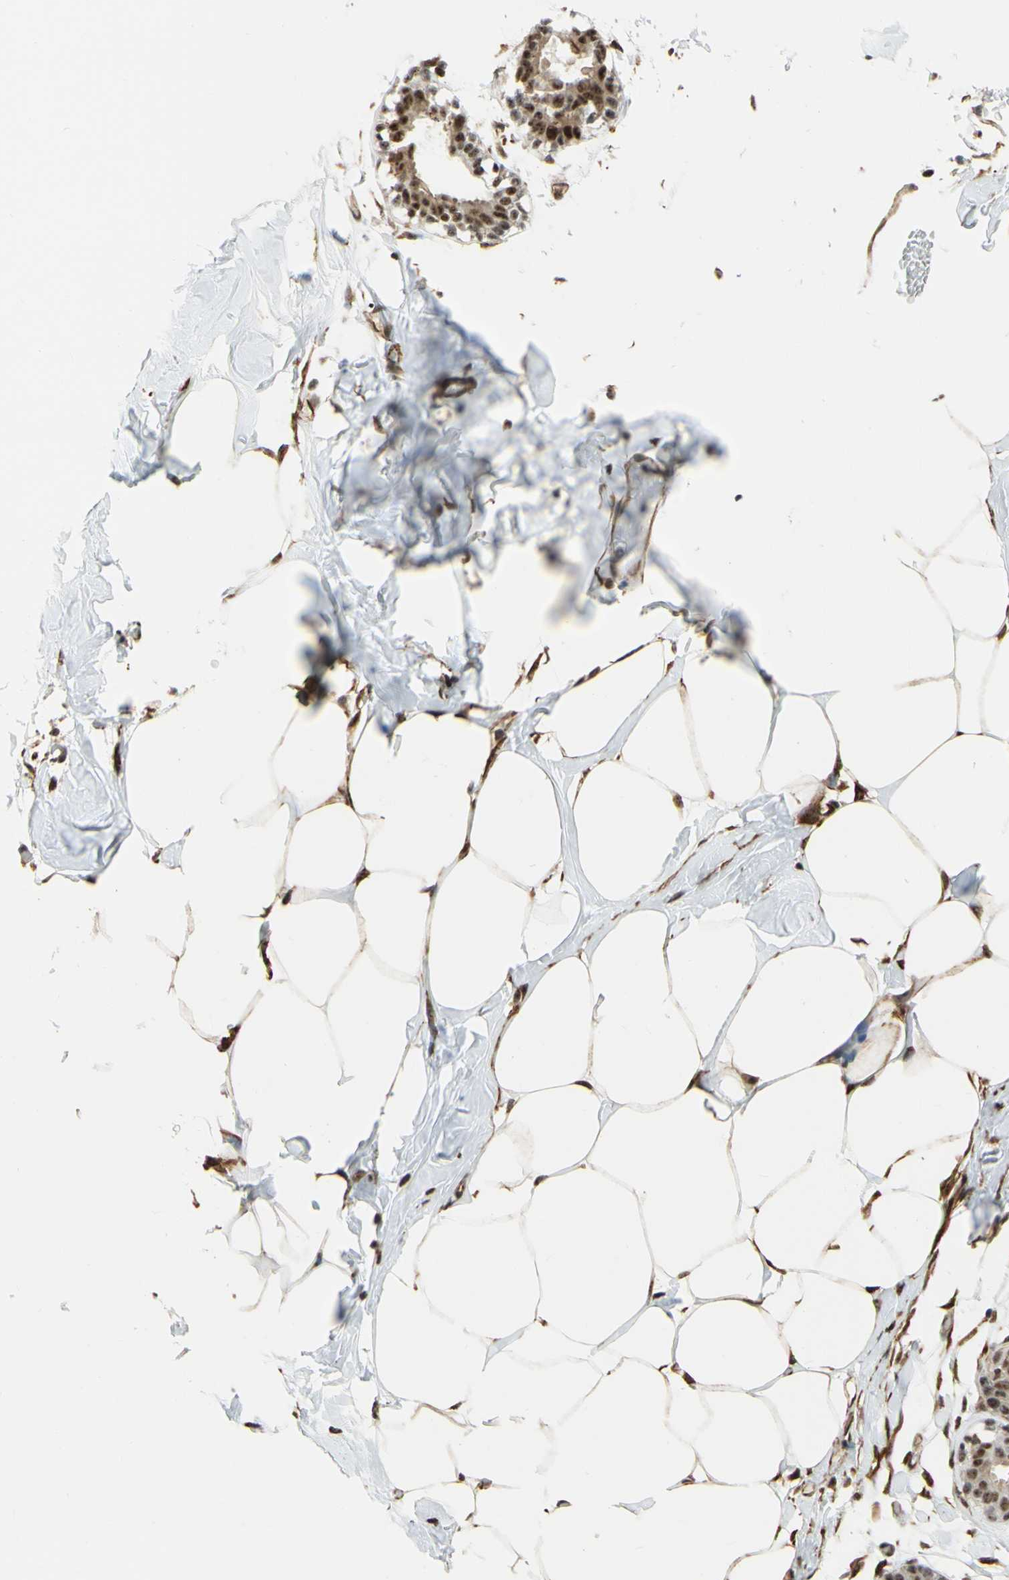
{"staining": {"intensity": "moderate", "quantity": ">75%", "location": "cytoplasmic/membranous,nuclear"}, "tissue": "adipose tissue", "cell_type": "Adipocytes", "image_type": "normal", "snomed": [{"axis": "morphology", "description": "Normal tissue, NOS"}, {"axis": "topography", "description": "Breast"}, {"axis": "topography", "description": "Adipose tissue"}], "caption": "A medium amount of moderate cytoplasmic/membranous,nuclear expression is seen in approximately >75% of adipocytes in benign adipose tissue. (DAB (3,3'-diaminobenzidine) = brown stain, brightfield microscopy at high magnification).", "gene": "SAP18", "patient": {"sex": "female", "age": 25}}